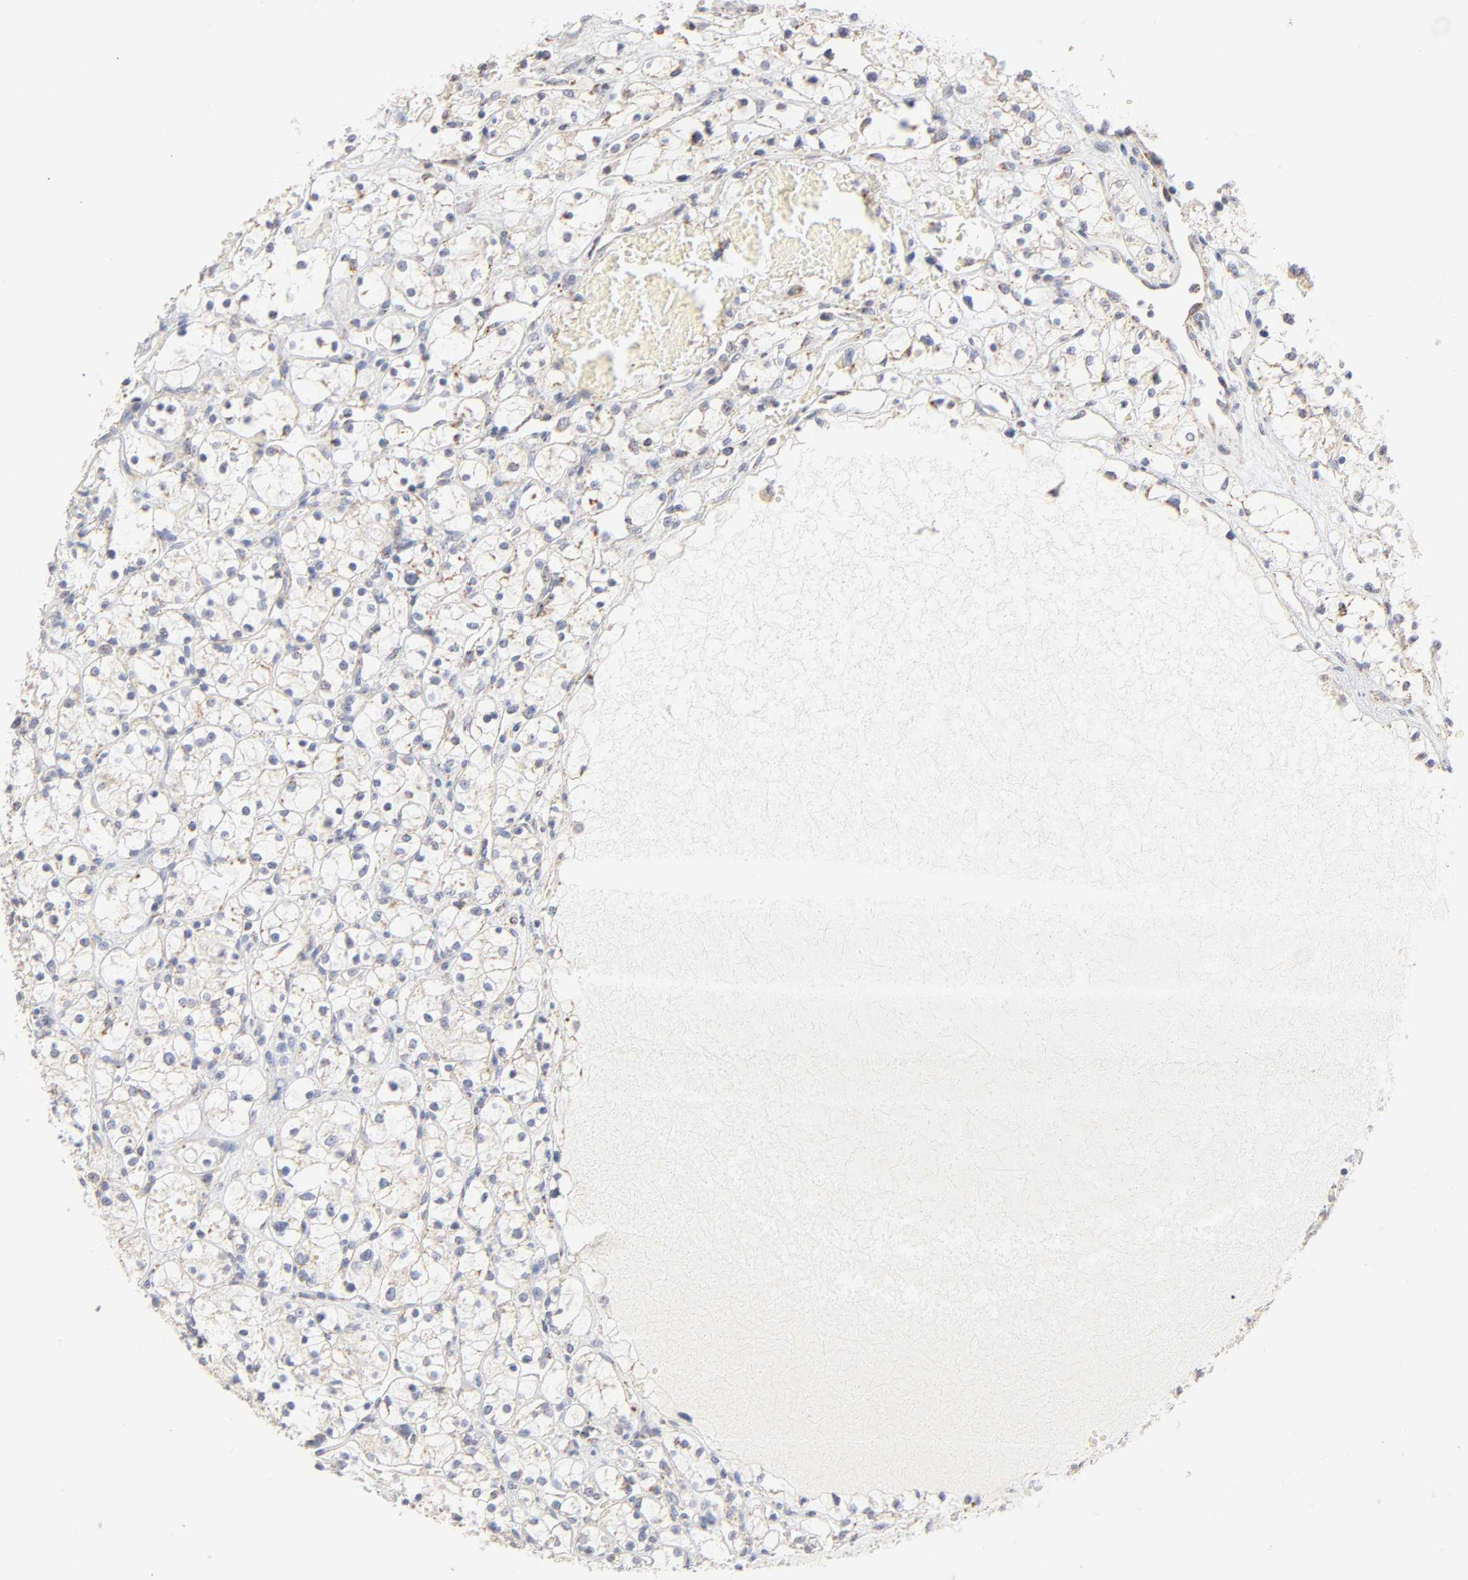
{"staining": {"intensity": "weak", "quantity": "<25%", "location": "cytoplasmic/membranous"}, "tissue": "renal cancer", "cell_type": "Tumor cells", "image_type": "cancer", "snomed": [{"axis": "morphology", "description": "Adenocarcinoma, NOS"}, {"axis": "topography", "description": "Kidney"}], "caption": "Photomicrograph shows no protein expression in tumor cells of renal cancer (adenocarcinoma) tissue.", "gene": "MRPL58", "patient": {"sex": "female", "age": 60}}